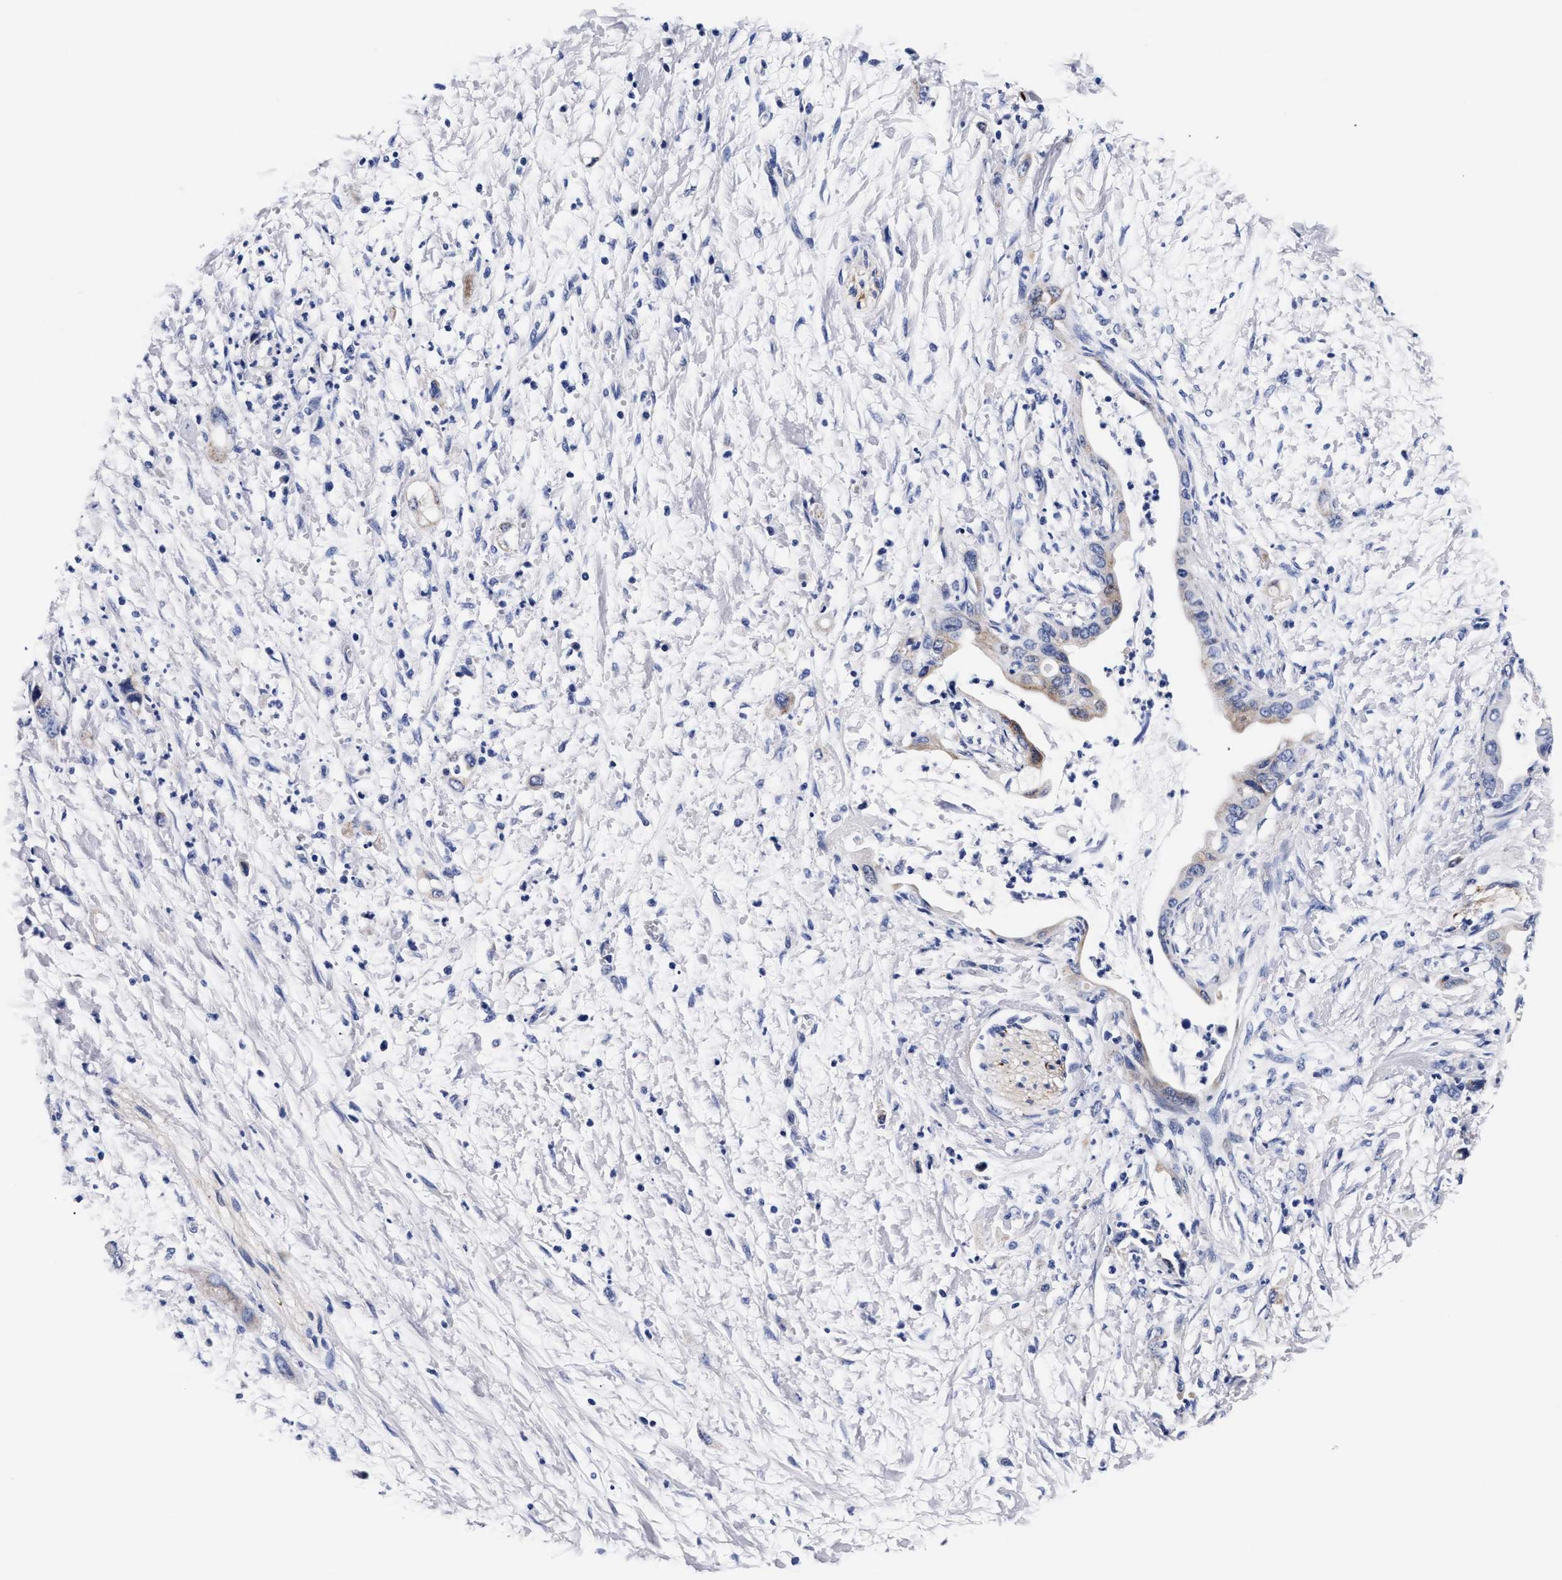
{"staining": {"intensity": "weak", "quantity": "<25%", "location": "cytoplasmic/membranous"}, "tissue": "pancreatic cancer", "cell_type": "Tumor cells", "image_type": "cancer", "snomed": [{"axis": "morphology", "description": "Adenocarcinoma, NOS"}, {"axis": "topography", "description": "Pancreas"}], "caption": "Pancreatic cancer was stained to show a protein in brown. There is no significant expression in tumor cells.", "gene": "RAB3B", "patient": {"sex": "male", "age": 55}}